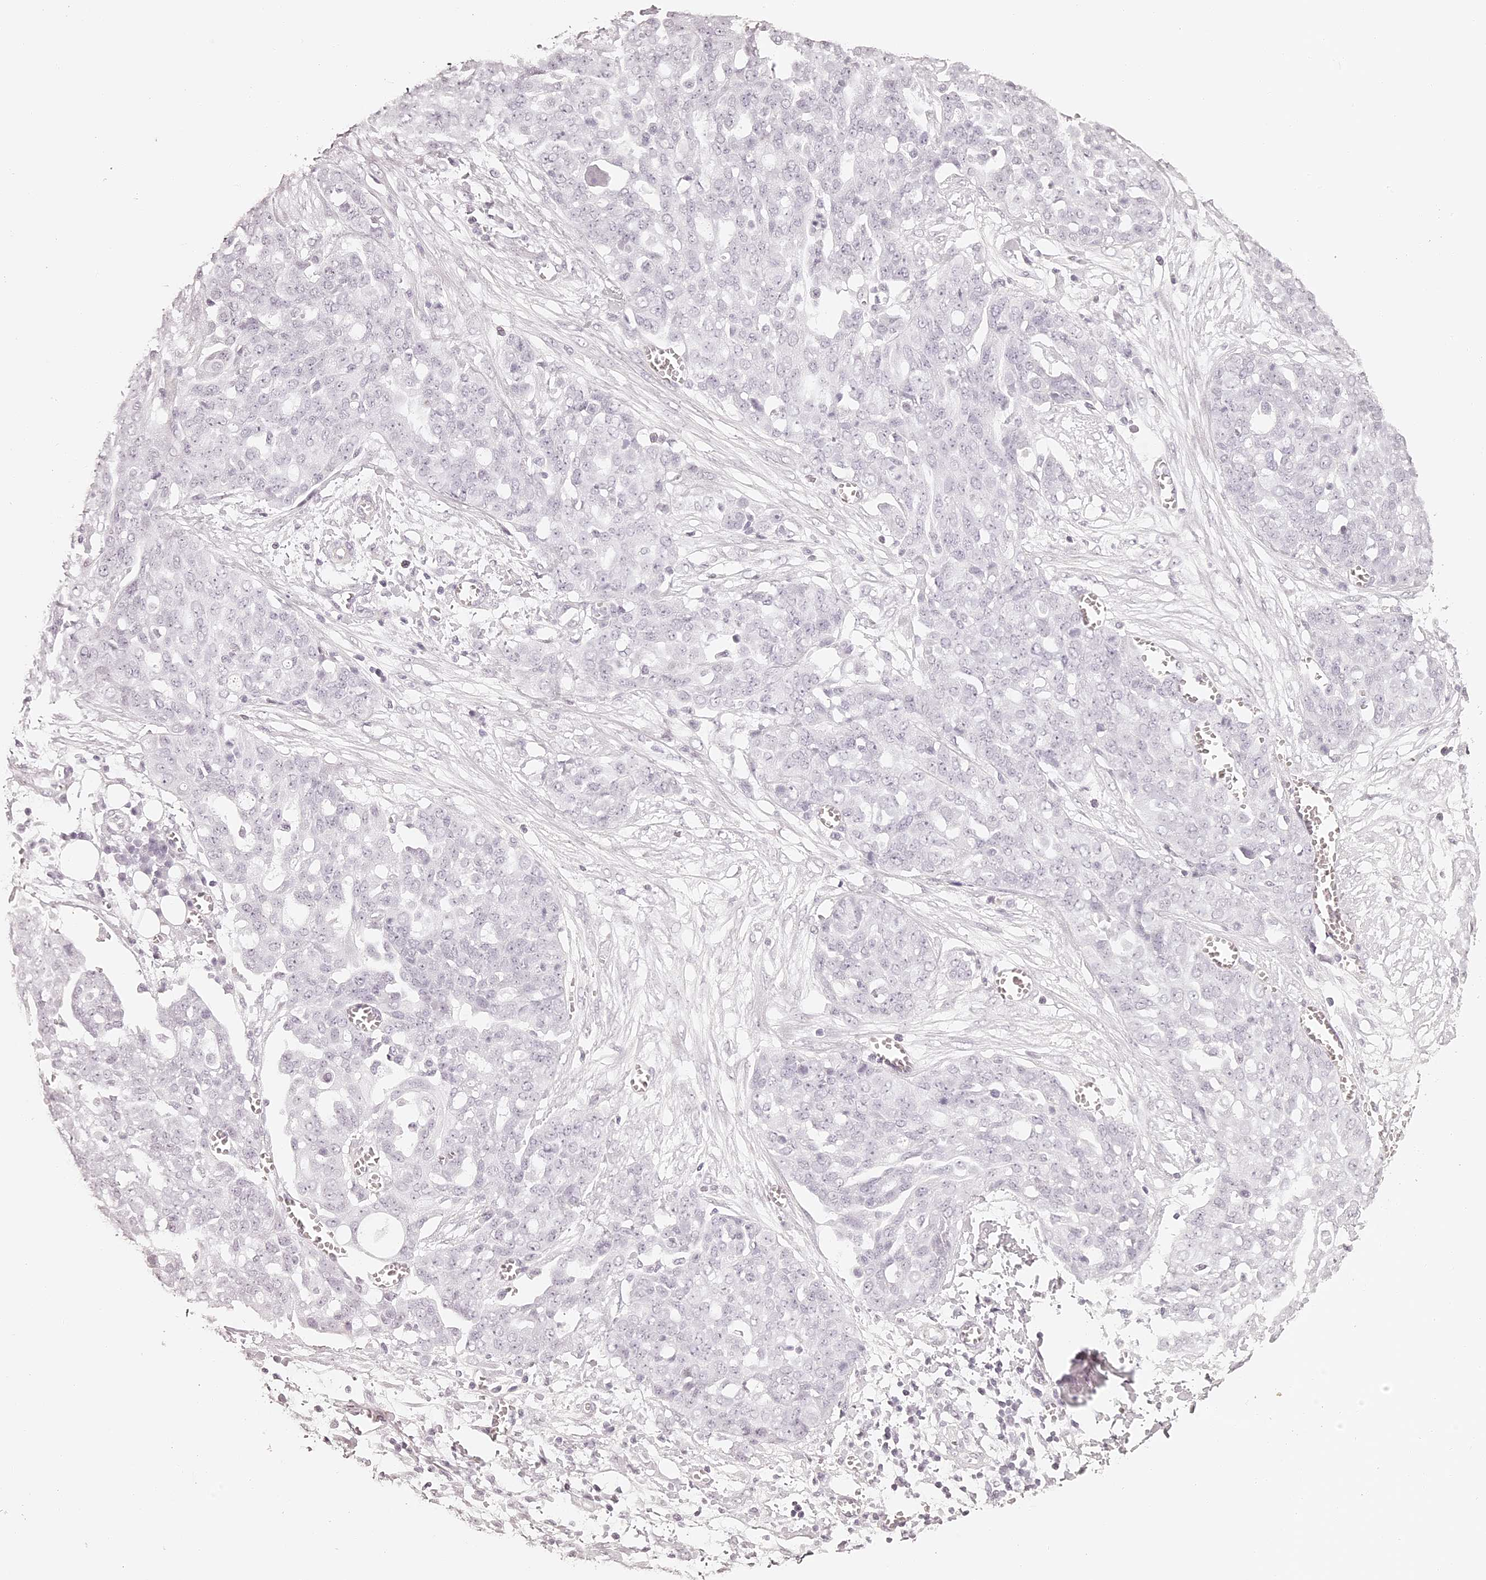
{"staining": {"intensity": "negative", "quantity": "none", "location": "none"}, "tissue": "ovarian cancer", "cell_type": "Tumor cells", "image_type": "cancer", "snomed": [{"axis": "morphology", "description": "Cystadenocarcinoma, serous, NOS"}, {"axis": "topography", "description": "Soft tissue"}, {"axis": "topography", "description": "Ovary"}], "caption": "Serous cystadenocarcinoma (ovarian) was stained to show a protein in brown. There is no significant expression in tumor cells.", "gene": "ELAPOR1", "patient": {"sex": "female", "age": 57}}